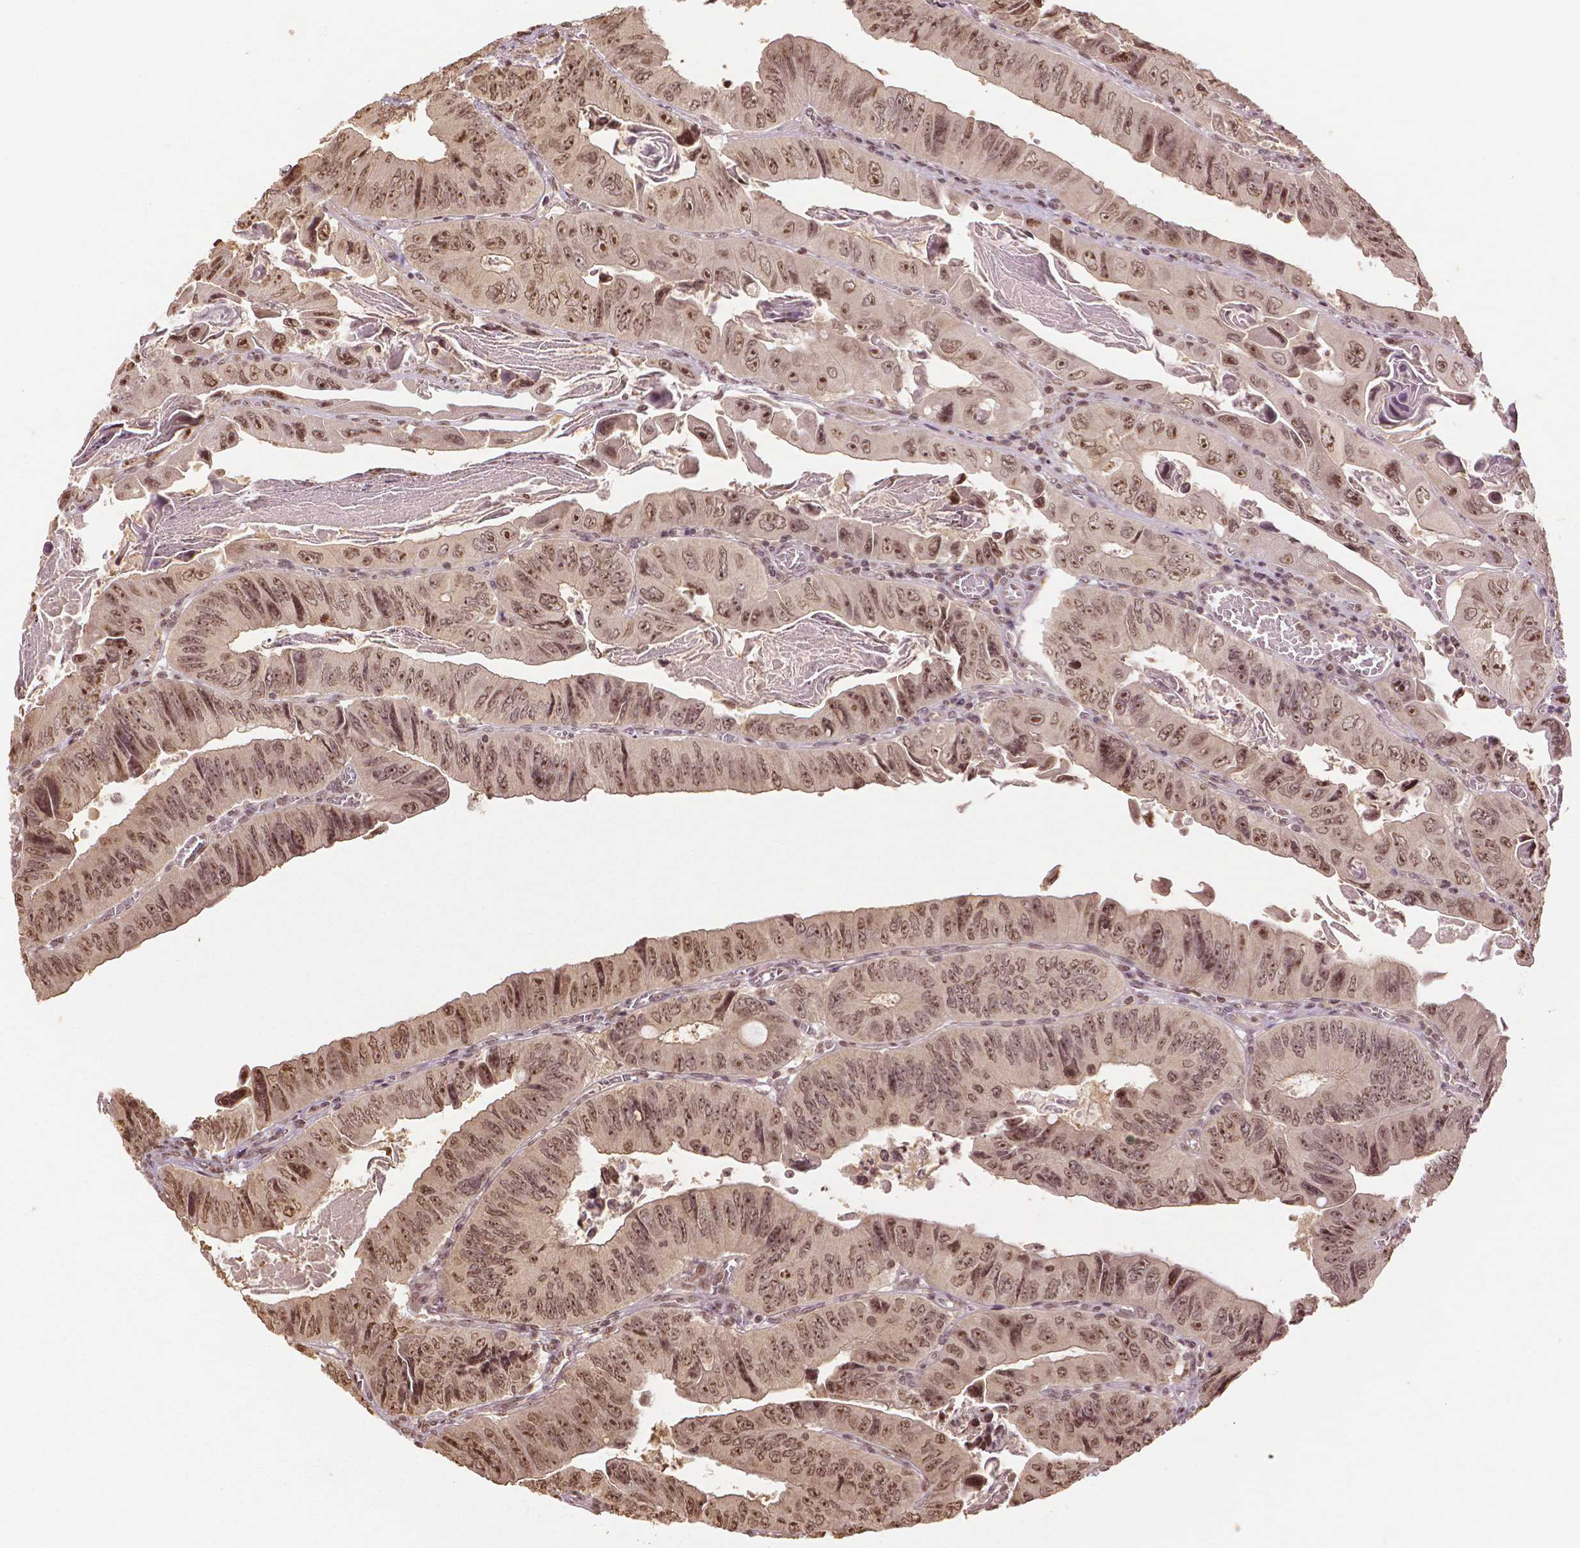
{"staining": {"intensity": "moderate", "quantity": ">75%", "location": "nuclear"}, "tissue": "colorectal cancer", "cell_type": "Tumor cells", "image_type": "cancer", "snomed": [{"axis": "morphology", "description": "Adenocarcinoma, NOS"}, {"axis": "topography", "description": "Colon"}], "caption": "The immunohistochemical stain labels moderate nuclear staining in tumor cells of adenocarcinoma (colorectal) tissue. The staining is performed using DAB (3,3'-diaminobenzidine) brown chromogen to label protein expression. The nuclei are counter-stained blue using hematoxylin.", "gene": "DEK", "patient": {"sex": "female", "age": 84}}